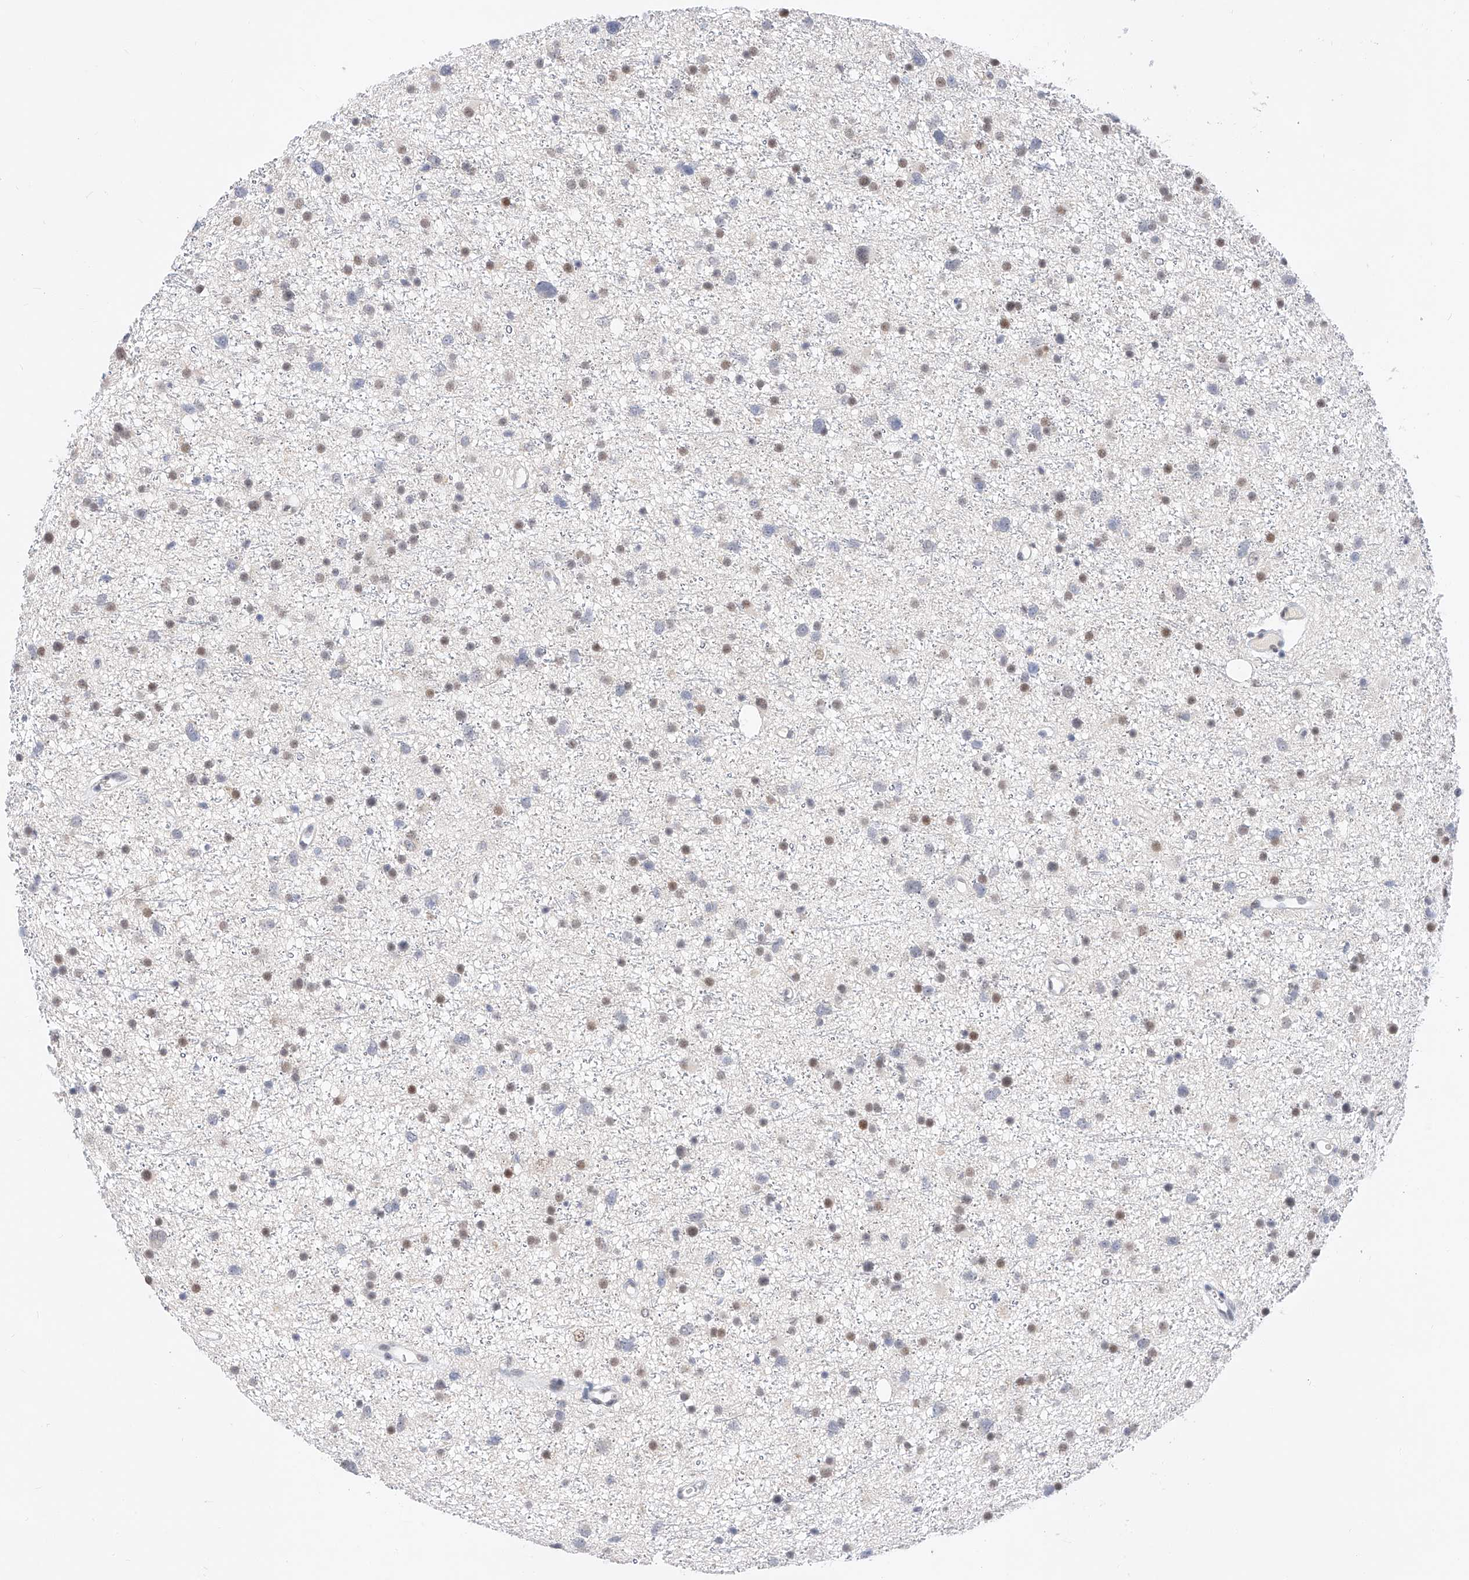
{"staining": {"intensity": "moderate", "quantity": "<25%", "location": "nuclear"}, "tissue": "glioma", "cell_type": "Tumor cells", "image_type": "cancer", "snomed": [{"axis": "morphology", "description": "Glioma, malignant, Low grade"}, {"axis": "topography", "description": "Cerebral cortex"}], "caption": "Human malignant glioma (low-grade) stained with a brown dye reveals moderate nuclear positive positivity in approximately <25% of tumor cells.", "gene": "KCNJ1", "patient": {"sex": "female", "age": 39}}